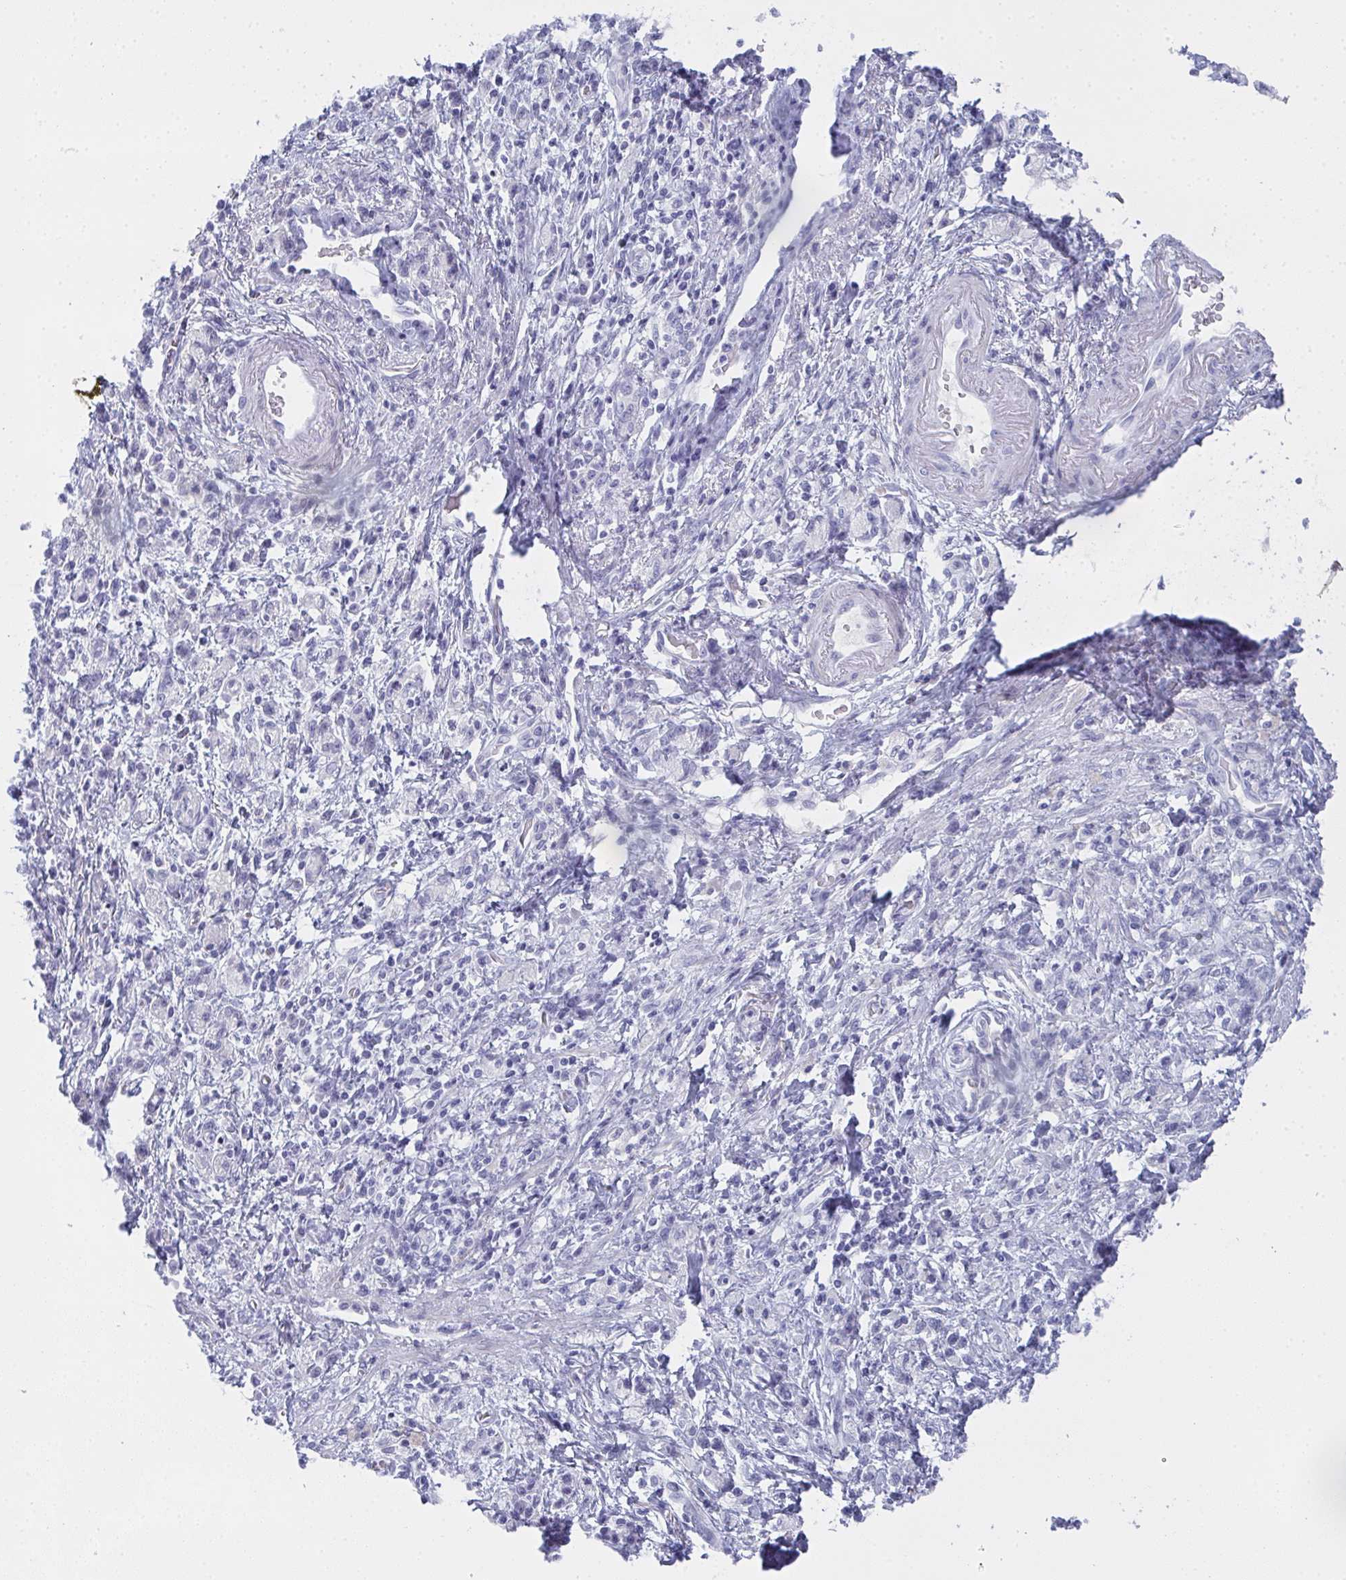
{"staining": {"intensity": "negative", "quantity": "none", "location": "none"}, "tissue": "stomach cancer", "cell_type": "Tumor cells", "image_type": "cancer", "snomed": [{"axis": "morphology", "description": "Adenocarcinoma, NOS"}, {"axis": "topography", "description": "Stomach"}], "caption": "Immunohistochemical staining of human adenocarcinoma (stomach) displays no significant positivity in tumor cells.", "gene": "SLC36A2", "patient": {"sex": "male", "age": 77}}